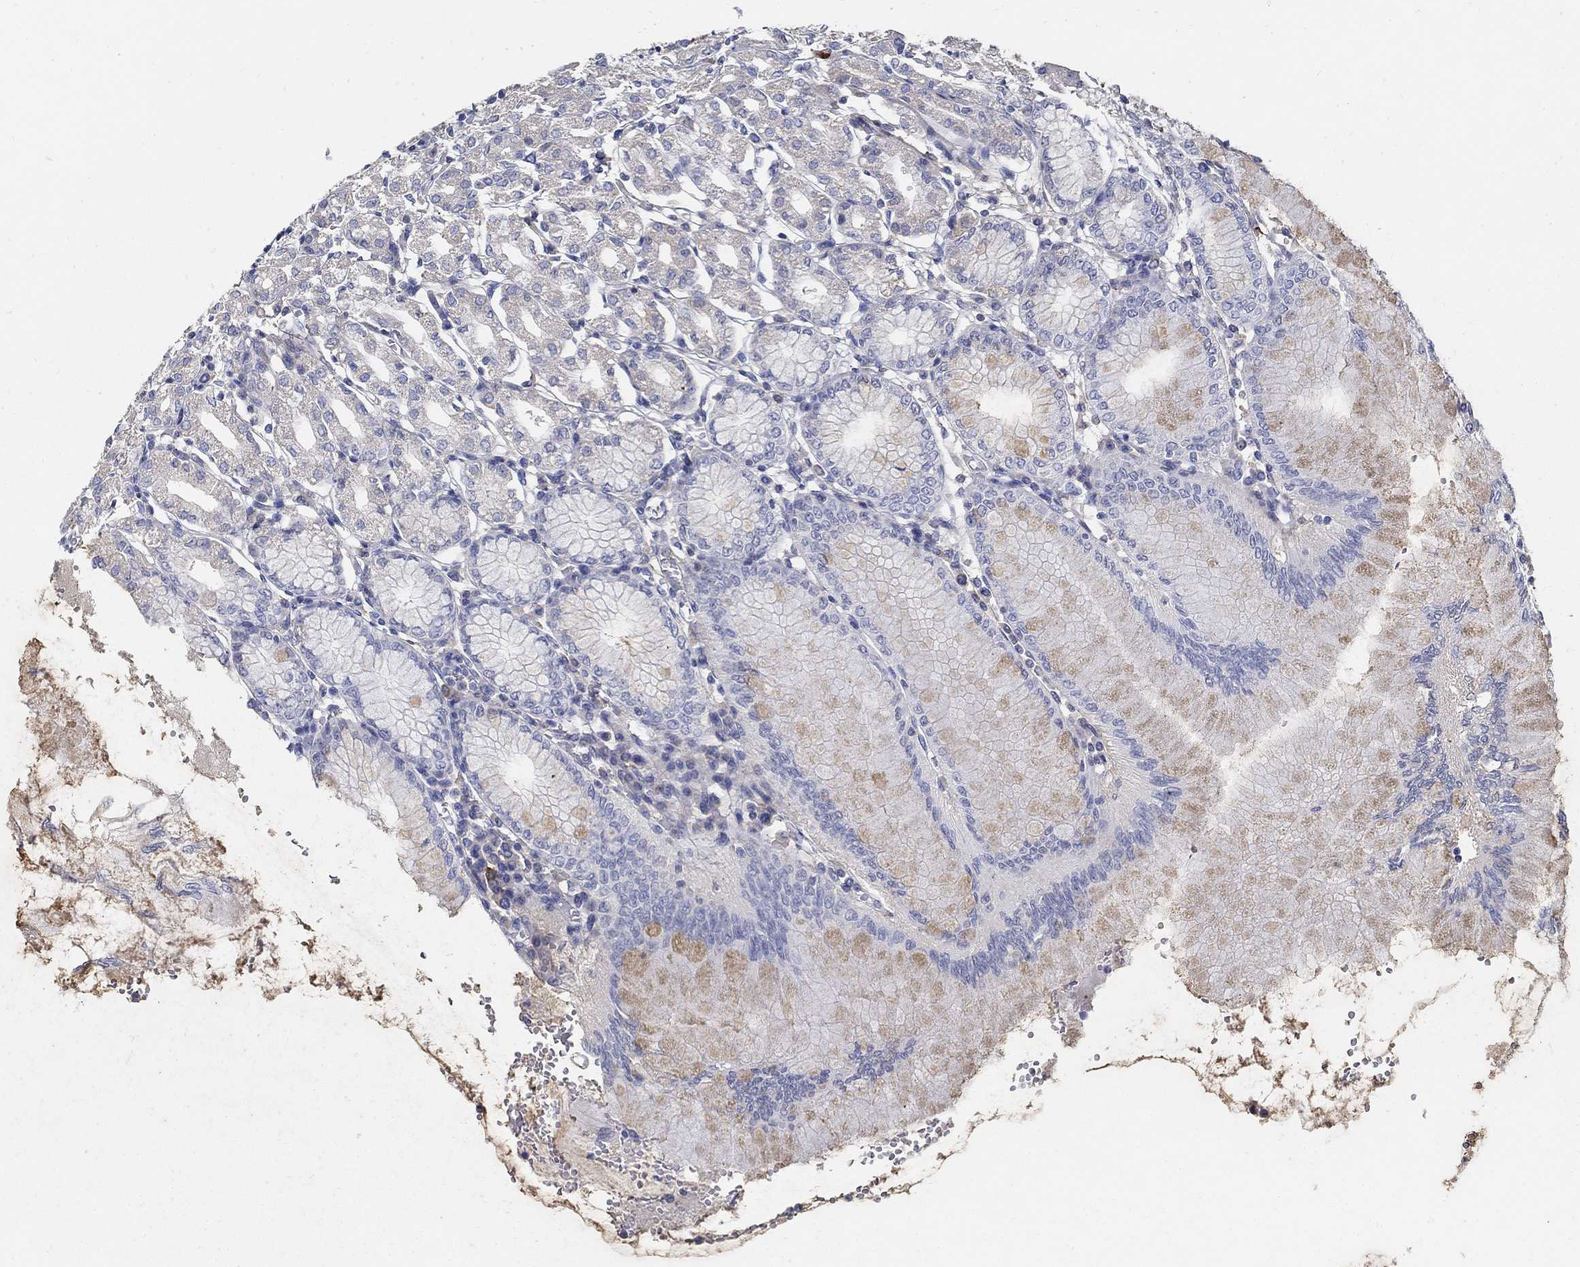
{"staining": {"intensity": "weak", "quantity": "25%-75%", "location": "cytoplasmic/membranous"}, "tissue": "stomach", "cell_type": "Glandular cells", "image_type": "normal", "snomed": [{"axis": "morphology", "description": "Normal tissue, NOS"}, {"axis": "topography", "description": "Skeletal muscle"}, {"axis": "topography", "description": "Stomach"}], "caption": "Brown immunohistochemical staining in benign stomach shows weak cytoplasmic/membranous expression in approximately 25%-75% of glandular cells. (DAB (3,3'-diaminobenzidine) IHC, brown staining for protein, blue staining for nuclei).", "gene": "TGFBI", "patient": {"sex": "female", "age": 57}}